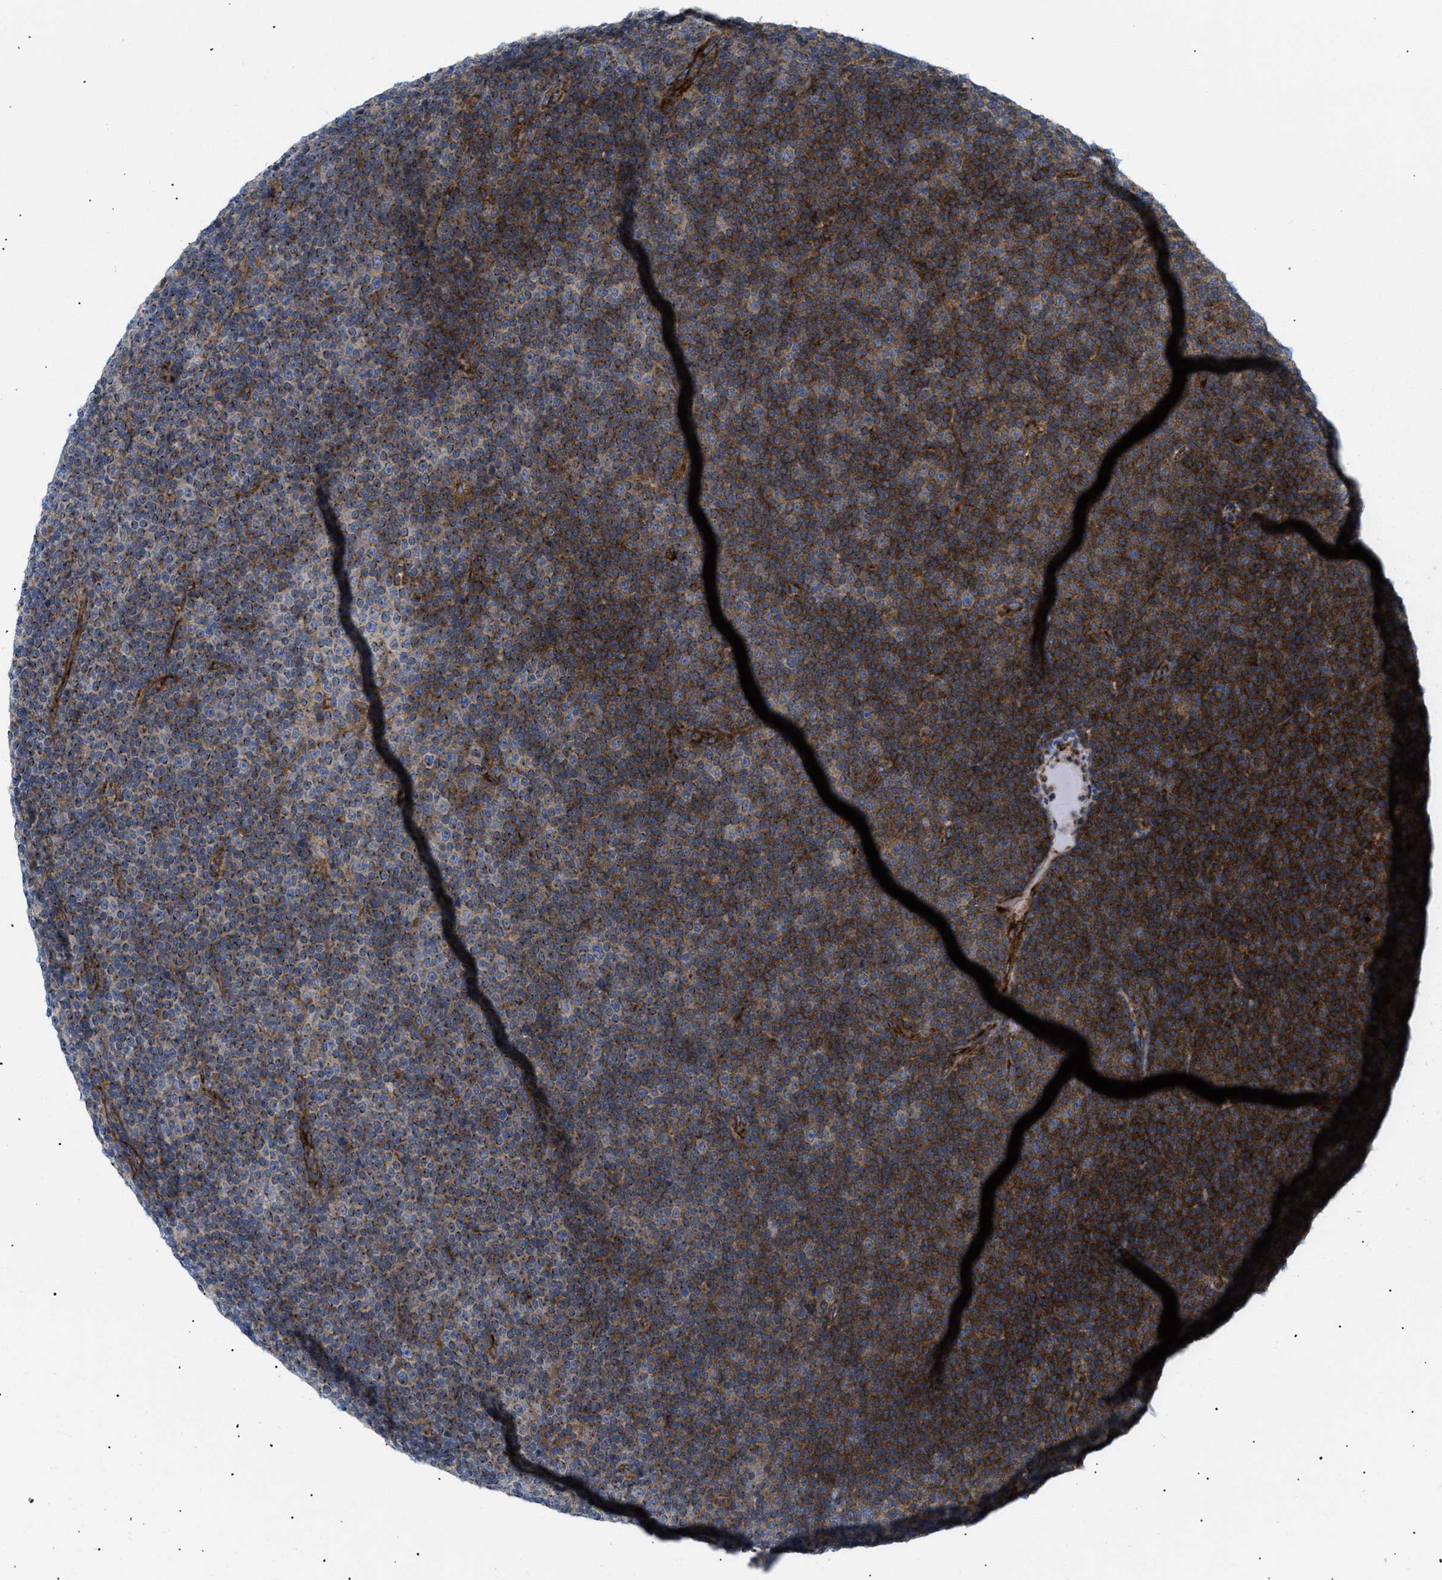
{"staining": {"intensity": "moderate", "quantity": "25%-75%", "location": "cytoplasmic/membranous"}, "tissue": "lymphoma", "cell_type": "Tumor cells", "image_type": "cancer", "snomed": [{"axis": "morphology", "description": "Malignant lymphoma, non-Hodgkin's type, Low grade"}, {"axis": "topography", "description": "Lymph node"}], "caption": "Moderate cytoplasmic/membranous staining is appreciated in approximately 25%-75% of tumor cells in lymphoma.", "gene": "DCTN4", "patient": {"sex": "female", "age": 67}}